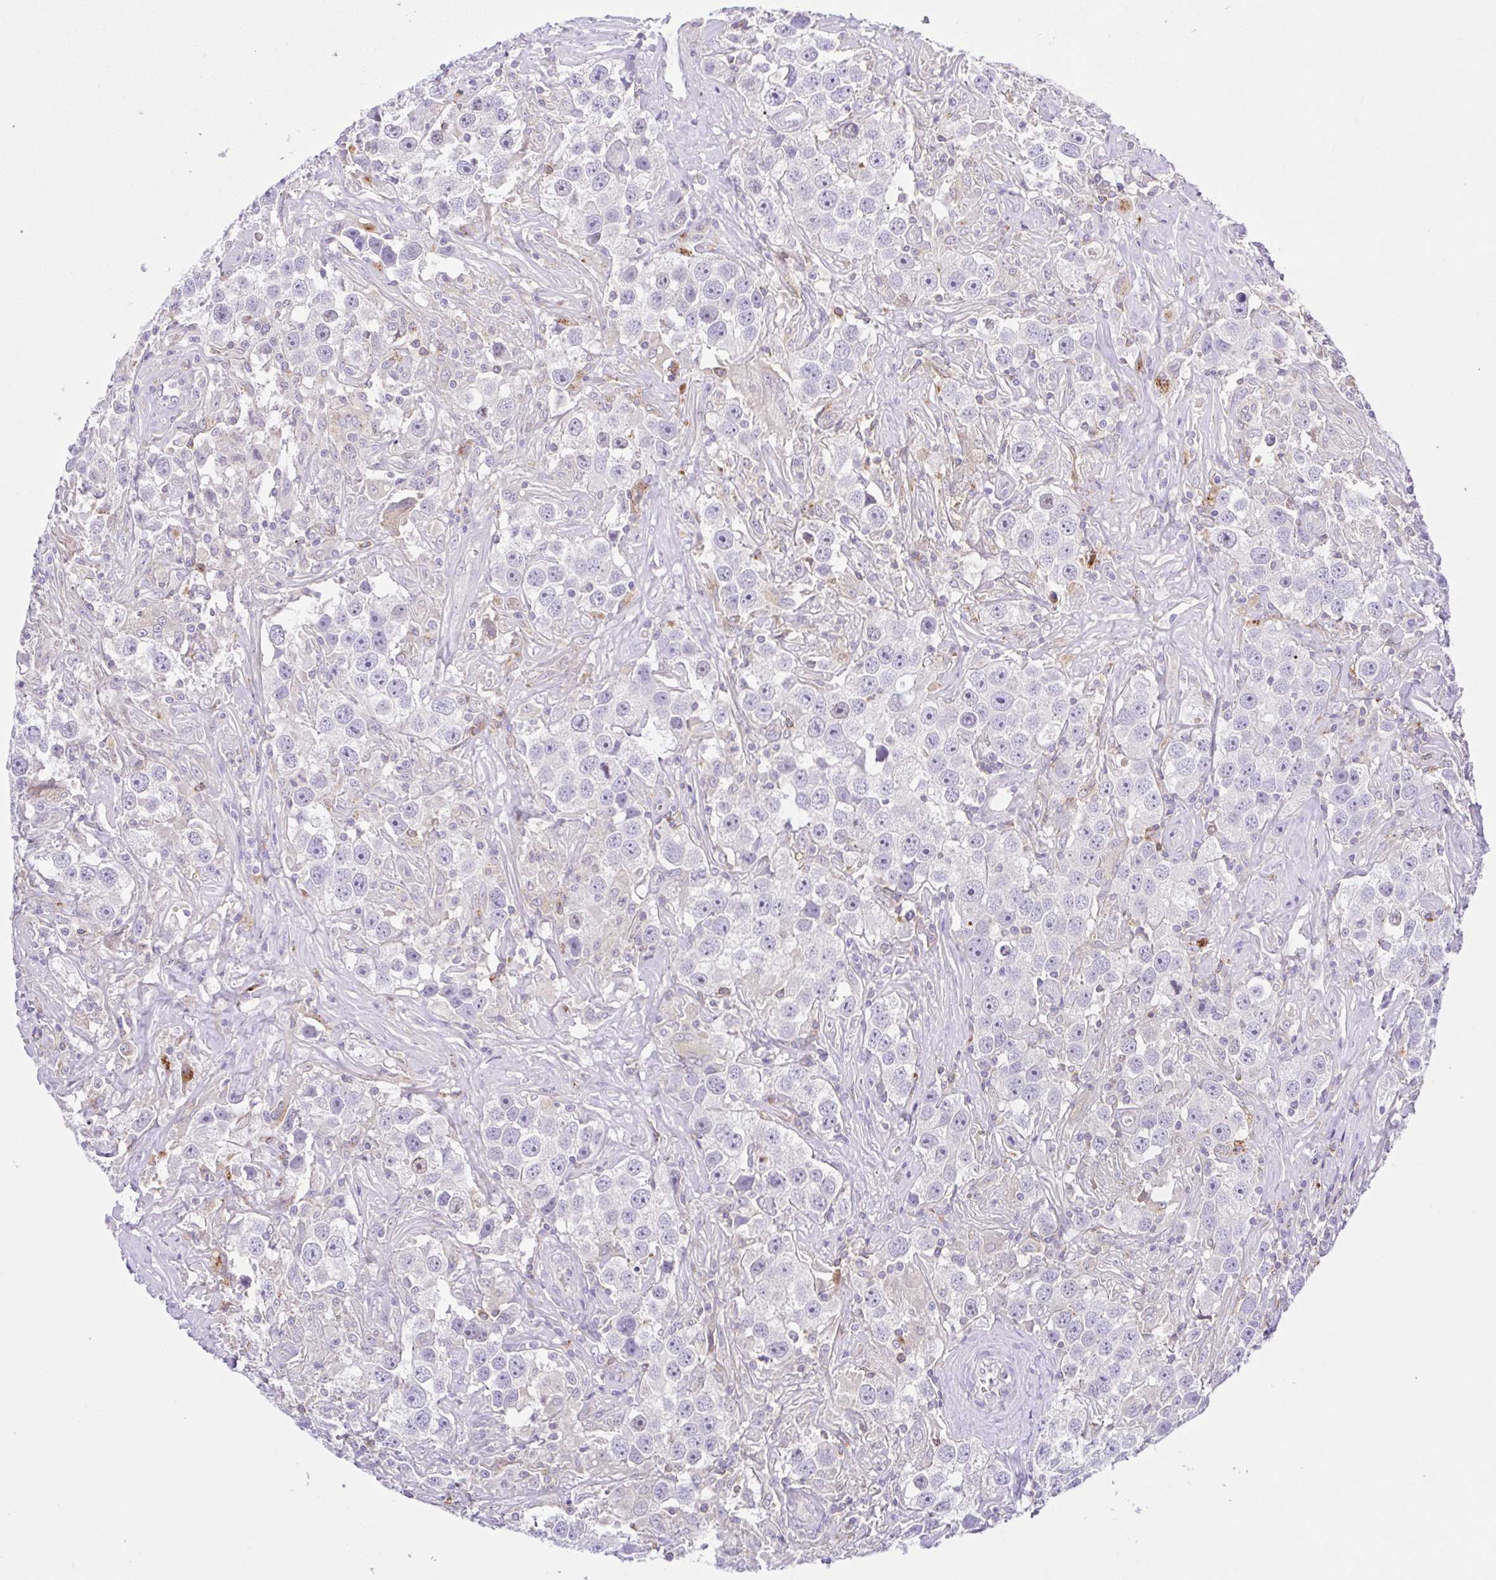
{"staining": {"intensity": "negative", "quantity": "none", "location": "none"}, "tissue": "testis cancer", "cell_type": "Tumor cells", "image_type": "cancer", "snomed": [{"axis": "morphology", "description": "Seminoma, NOS"}, {"axis": "topography", "description": "Testis"}], "caption": "There is no significant staining in tumor cells of testis cancer.", "gene": "PGLYRP1", "patient": {"sex": "male", "age": 49}}